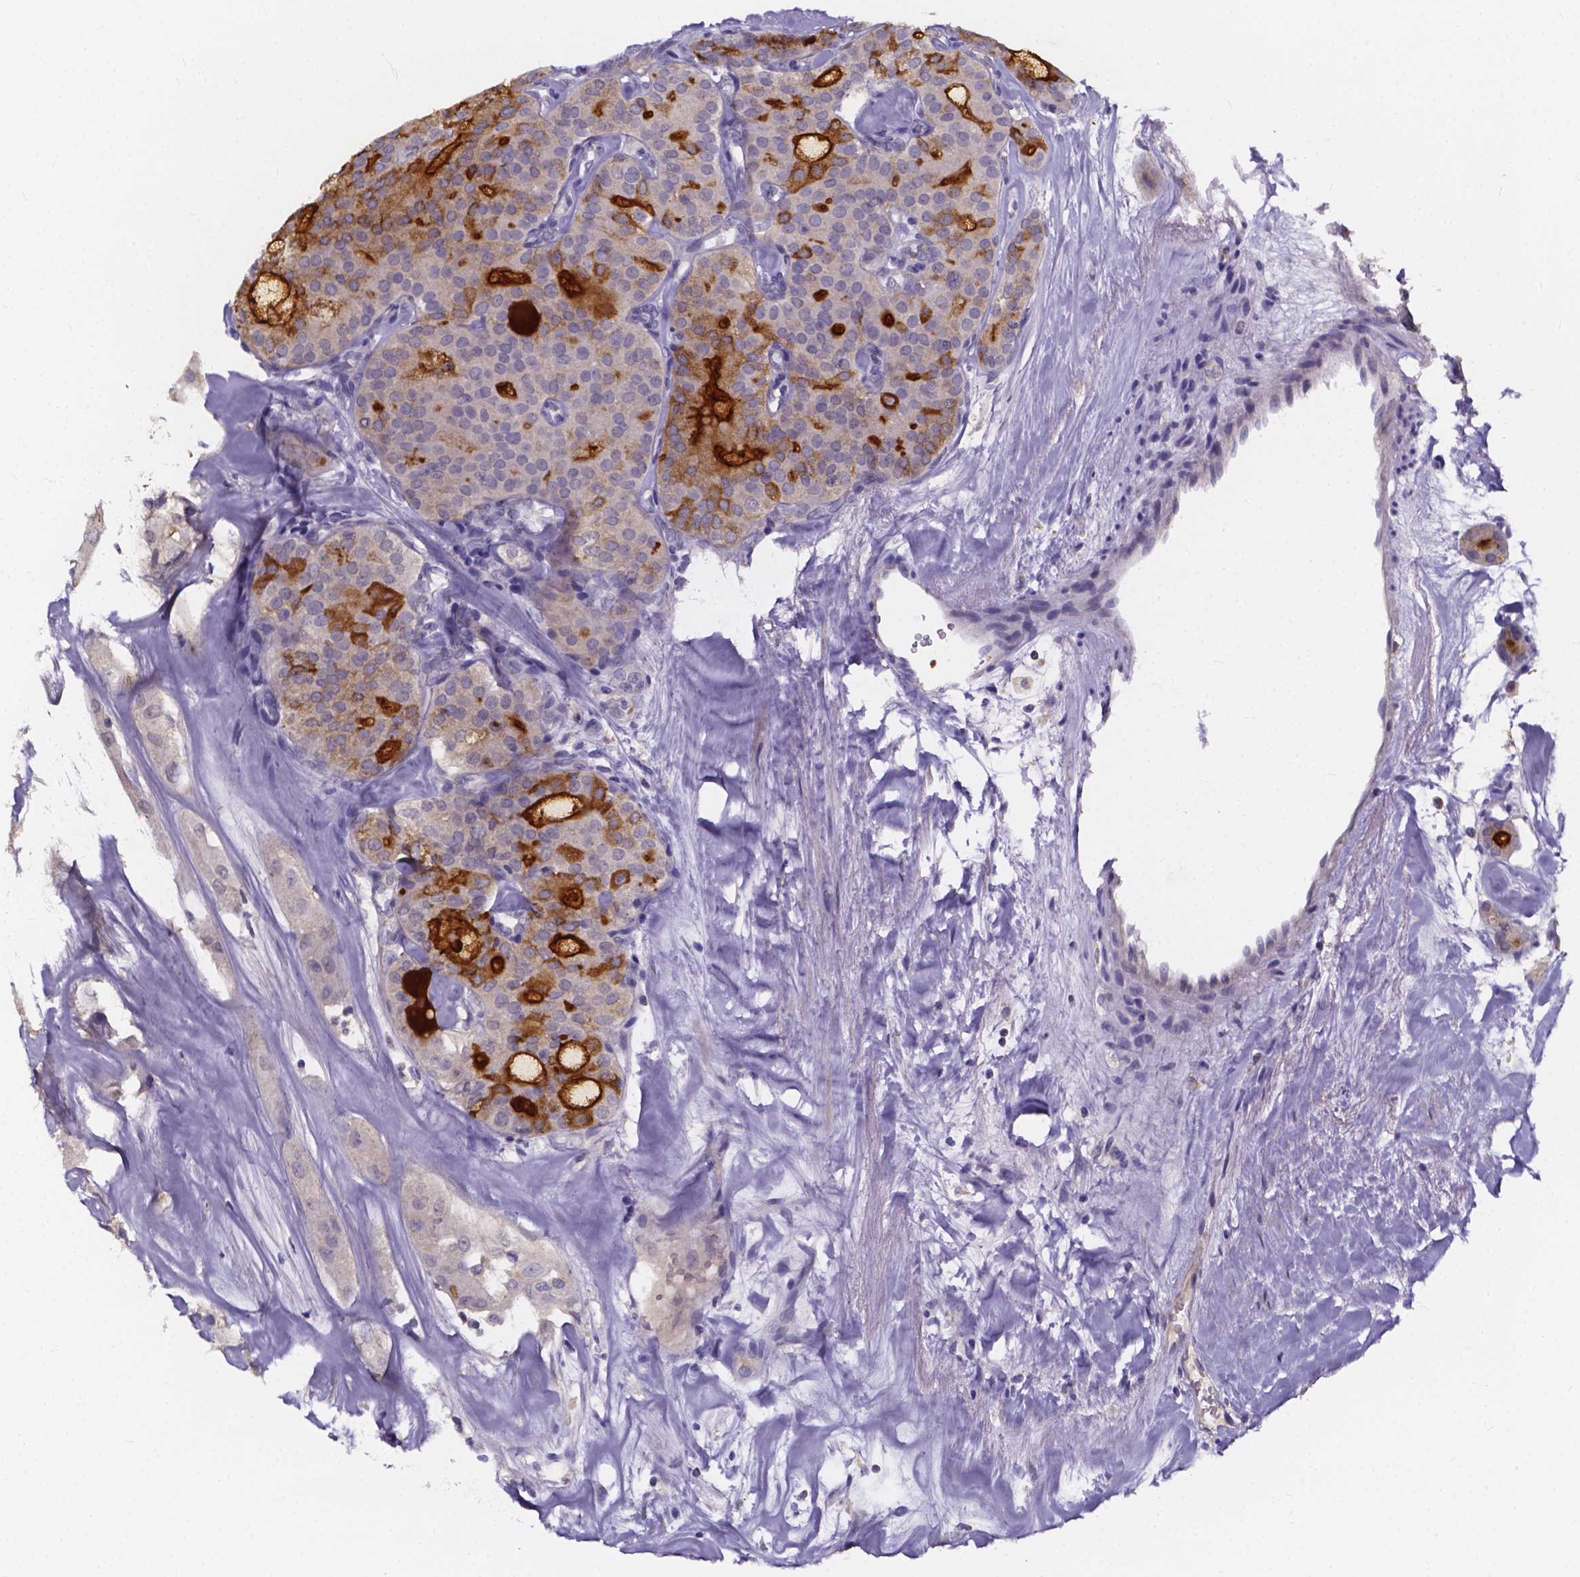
{"staining": {"intensity": "strong", "quantity": "25%-75%", "location": "cytoplasmic/membranous"}, "tissue": "thyroid cancer", "cell_type": "Tumor cells", "image_type": "cancer", "snomed": [{"axis": "morphology", "description": "Follicular adenoma carcinoma, NOS"}, {"axis": "topography", "description": "Thyroid gland"}], "caption": "IHC micrograph of thyroid cancer stained for a protein (brown), which demonstrates high levels of strong cytoplasmic/membranous positivity in approximately 25%-75% of tumor cells.", "gene": "SPOCD1", "patient": {"sex": "male", "age": 75}}